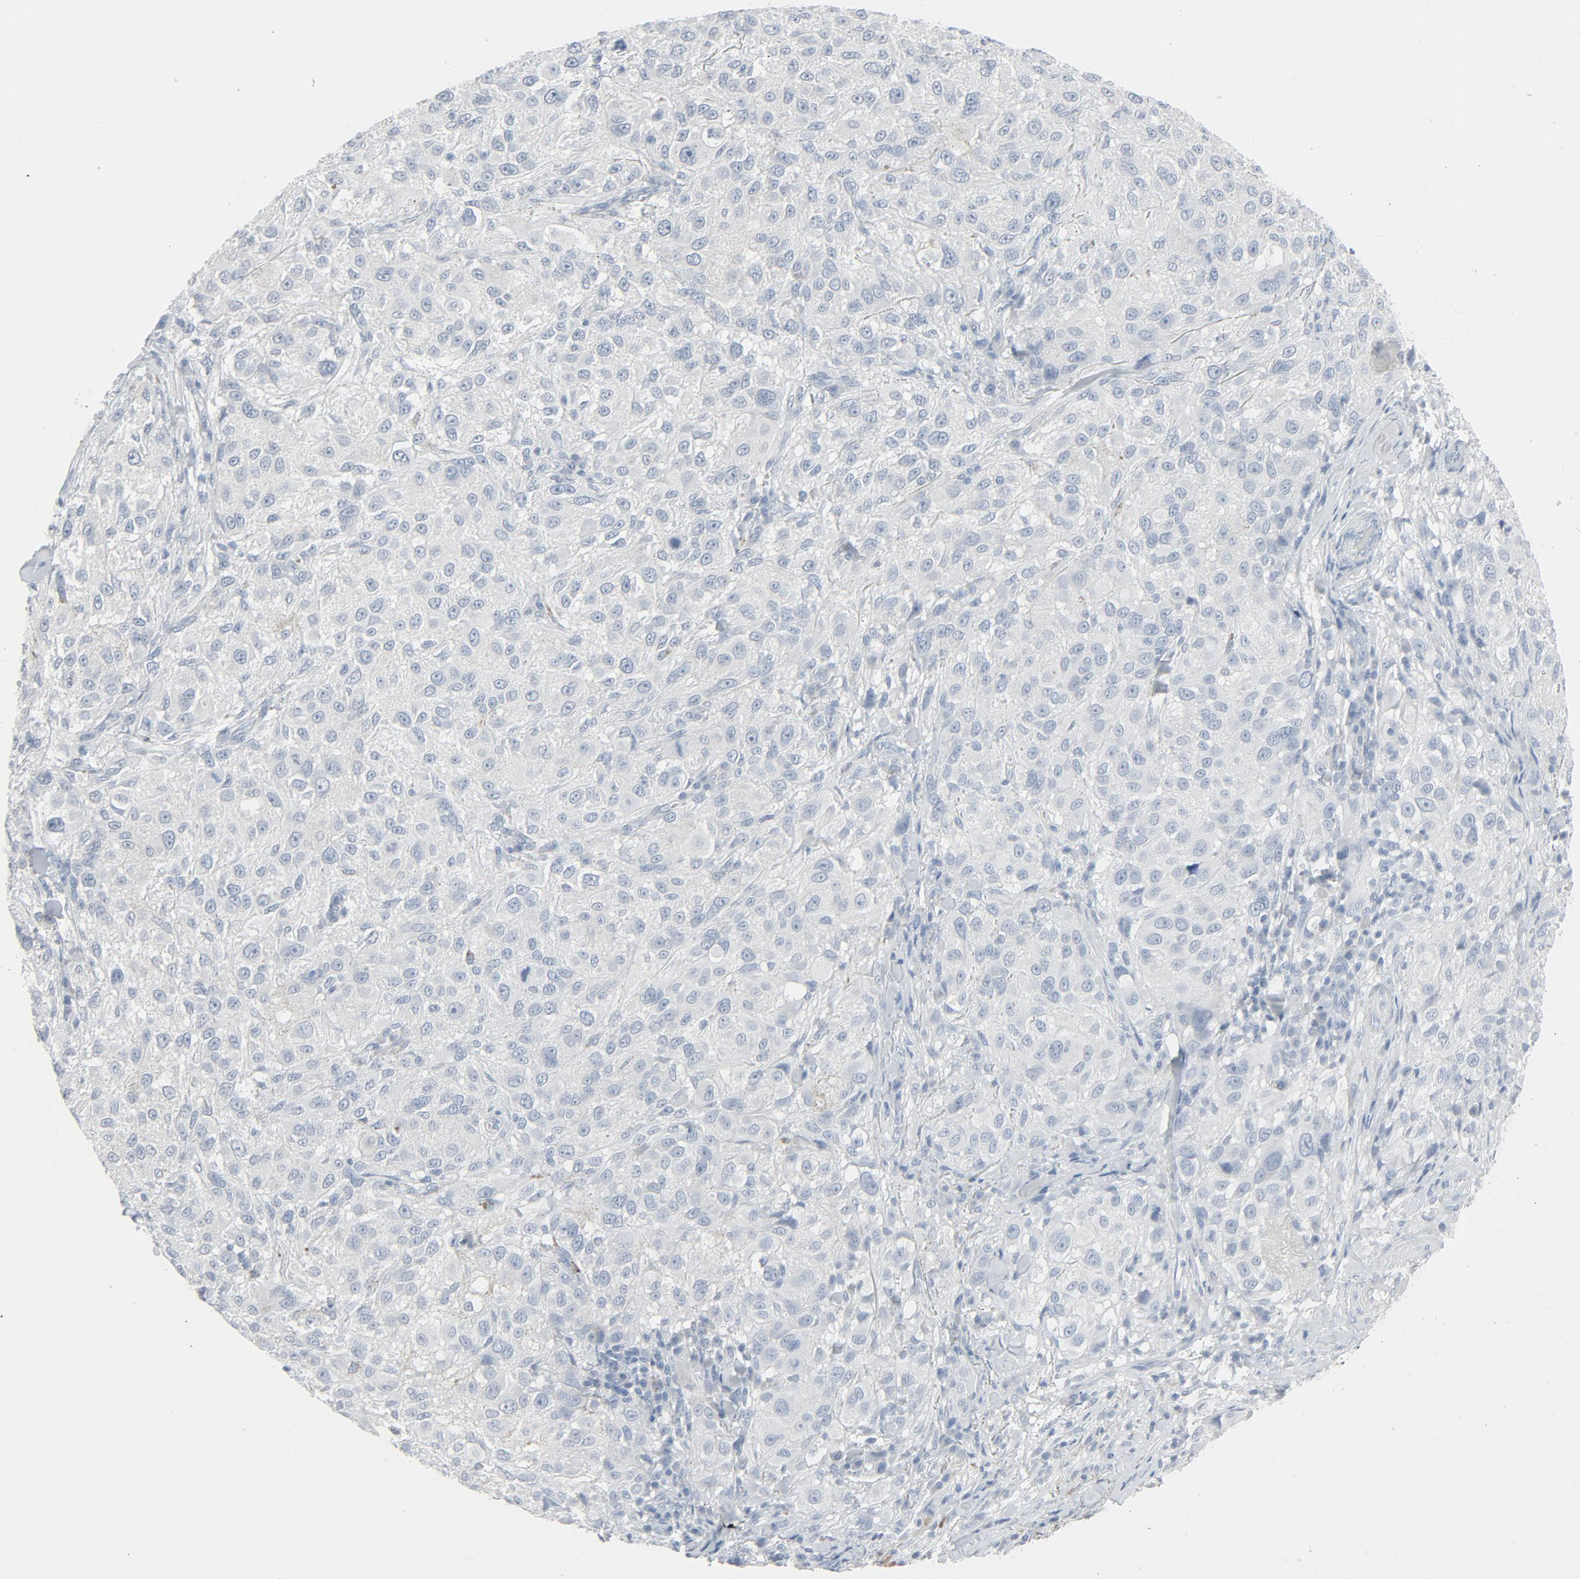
{"staining": {"intensity": "negative", "quantity": "none", "location": "none"}, "tissue": "melanoma", "cell_type": "Tumor cells", "image_type": "cancer", "snomed": [{"axis": "morphology", "description": "Necrosis, NOS"}, {"axis": "morphology", "description": "Malignant melanoma, NOS"}, {"axis": "topography", "description": "Skin"}], "caption": "The image shows no significant staining in tumor cells of melanoma. (Immunohistochemistry, brightfield microscopy, high magnification).", "gene": "FGFR3", "patient": {"sex": "female", "age": 87}}